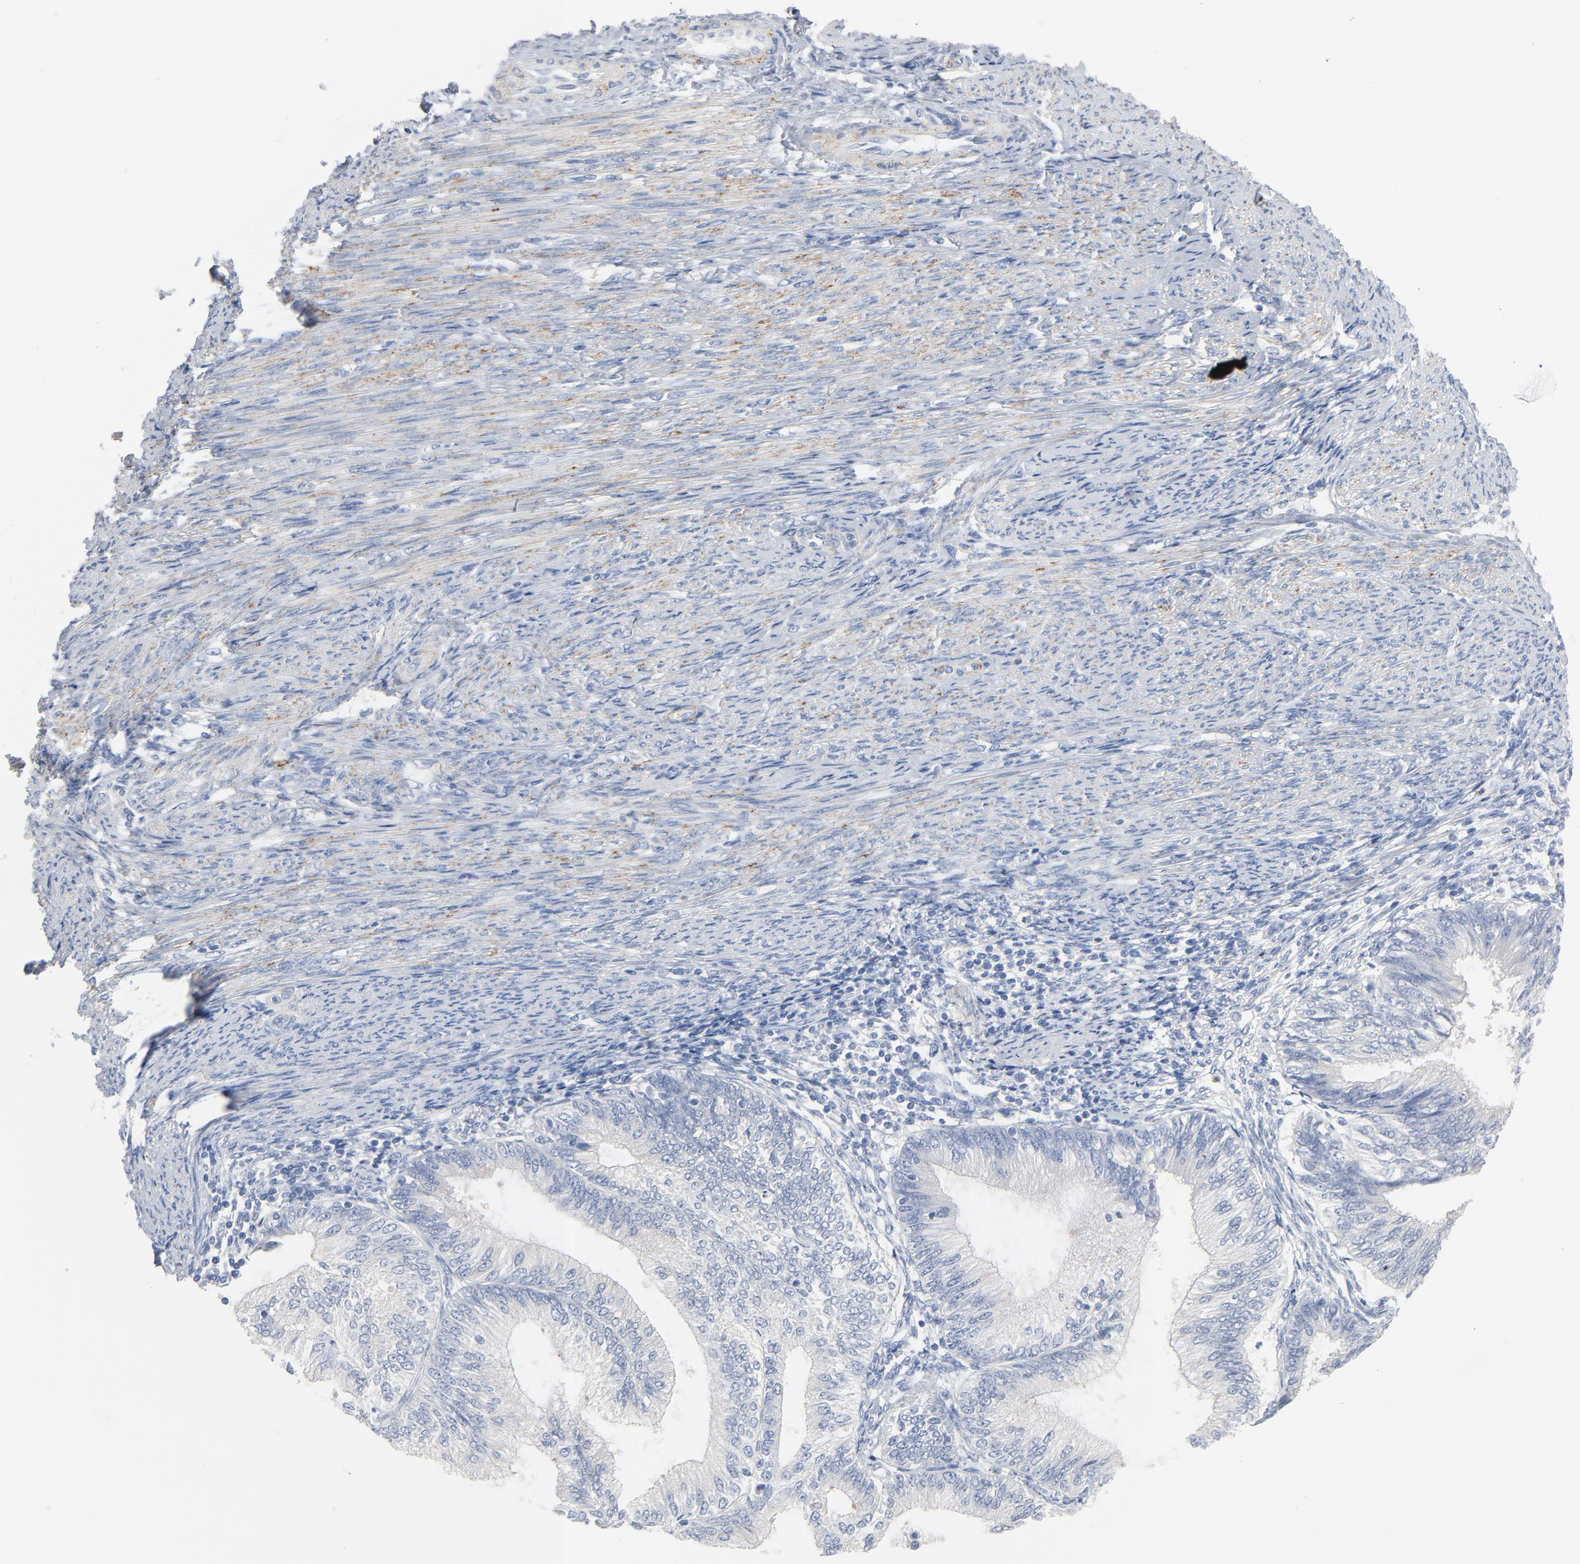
{"staining": {"intensity": "negative", "quantity": "none", "location": "none"}, "tissue": "endometrial cancer", "cell_type": "Tumor cells", "image_type": "cancer", "snomed": [{"axis": "morphology", "description": "Adenocarcinoma, NOS"}, {"axis": "topography", "description": "Endometrium"}], "caption": "Tumor cells are negative for protein expression in human adenocarcinoma (endometrial).", "gene": "IFT43", "patient": {"sex": "female", "age": 55}}